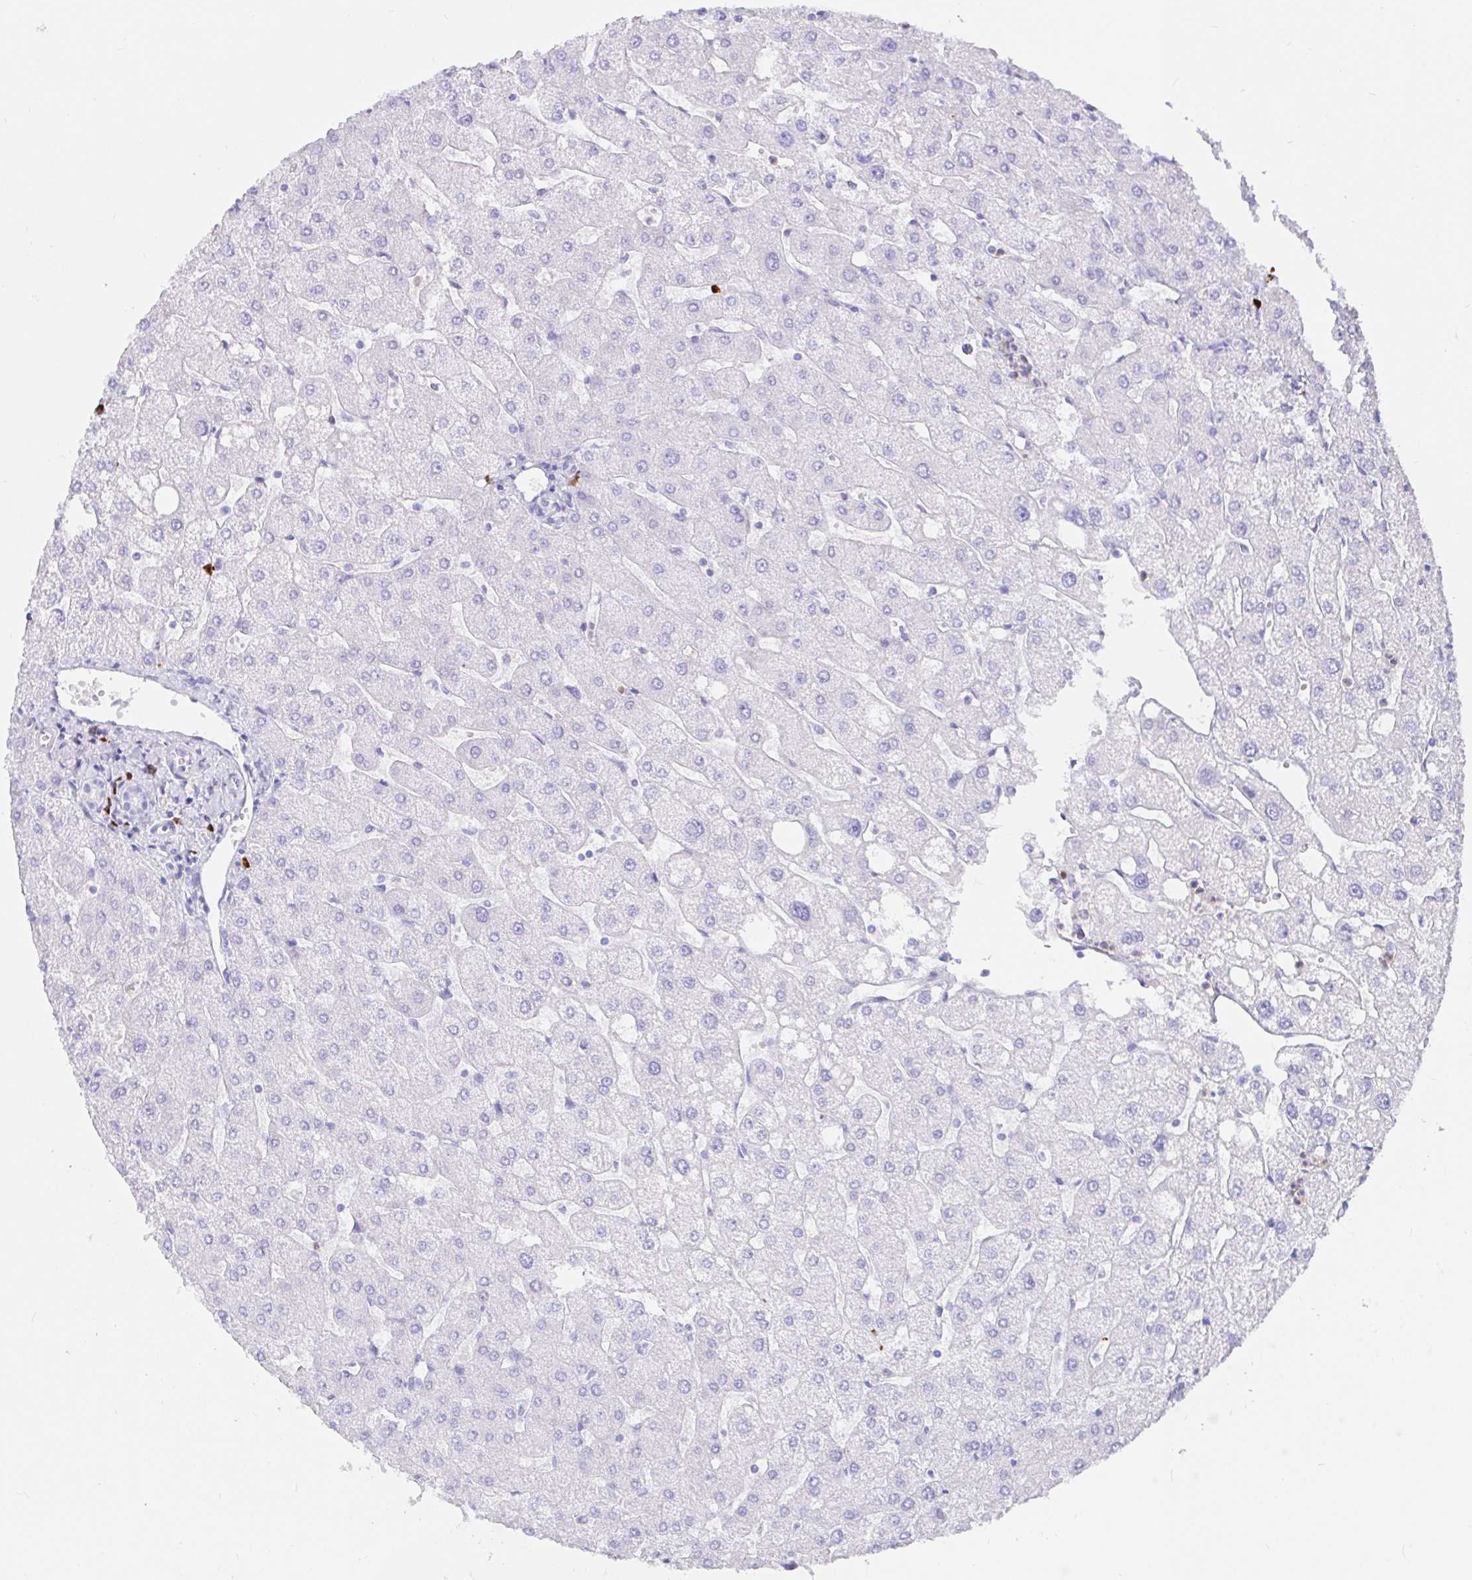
{"staining": {"intensity": "negative", "quantity": "none", "location": "none"}, "tissue": "liver", "cell_type": "Cholangiocytes", "image_type": "normal", "snomed": [{"axis": "morphology", "description": "Normal tissue, NOS"}, {"axis": "topography", "description": "Liver"}], "caption": "DAB (3,3'-diaminobenzidine) immunohistochemical staining of unremarkable human liver demonstrates no significant staining in cholangiocytes.", "gene": "CCDC62", "patient": {"sex": "male", "age": 67}}